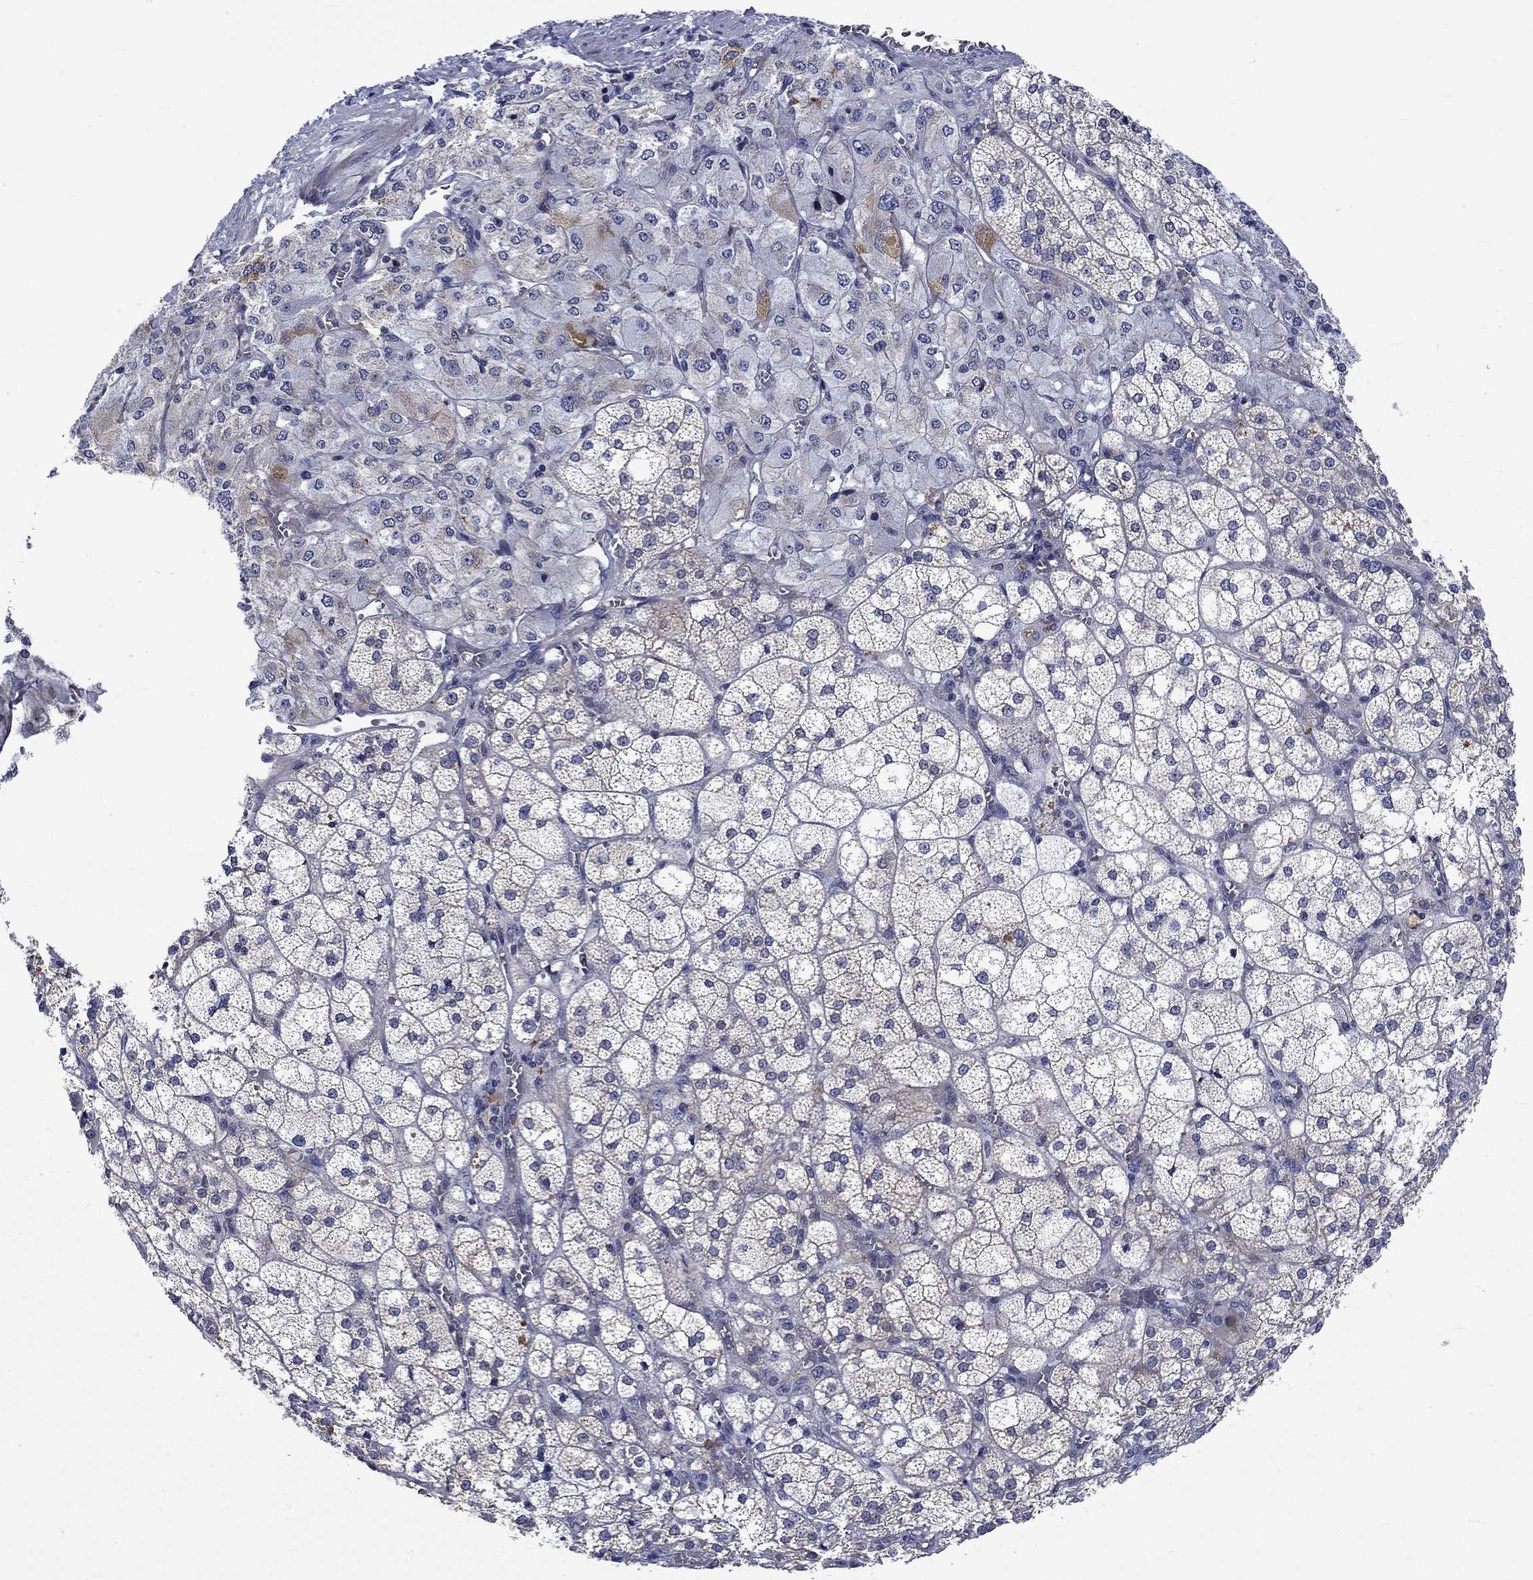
{"staining": {"intensity": "moderate", "quantity": "<25%", "location": "cytoplasmic/membranous"}, "tissue": "adrenal gland", "cell_type": "Glandular cells", "image_type": "normal", "snomed": [{"axis": "morphology", "description": "Normal tissue, NOS"}, {"axis": "topography", "description": "Adrenal gland"}], "caption": "DAB immunohistochemical staining of unremarkable adrenal gland demonstrates moderate cytoplasmic/membranous protein expression in approximately <25% of glandular cells.", "gene": "GJA5", "patient": {"sex": "female", "age": 60}}